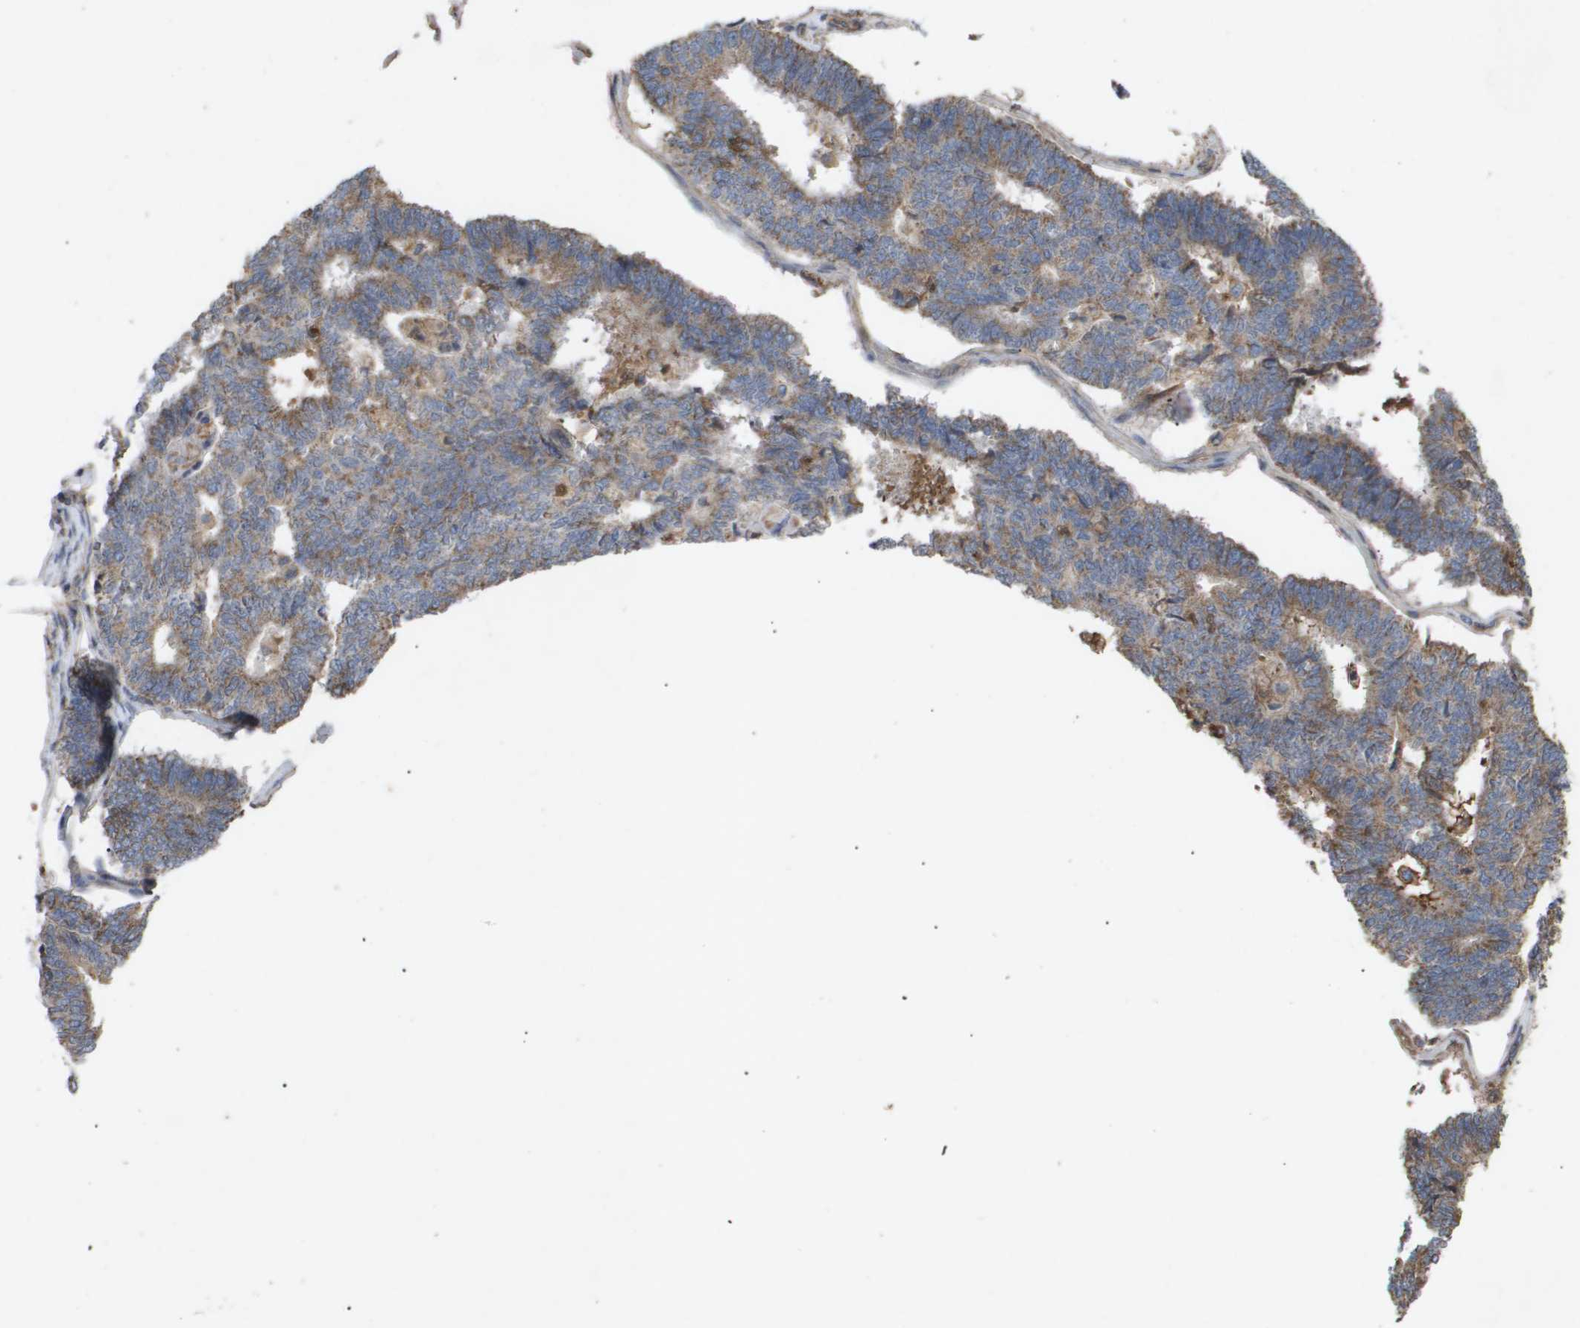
{"staining": {"intensity": "moderate", "quantity": ">75%", "location": "cytoplasmic/membranous"}, "tissue": "endometrial cancer", "cell_type": "Tumor cells", "image_type": "cancer", "snomed": [{"axis": "morphology", "description": "Adenocarcinoma, NOS"}, {"axis": "topography", "description": "Endometrium"}], "caption": "Protein staining of endometrial cancer tissue displays moderate cytoplasmic/membranous staining in about >75% of tumor cells. (DAB (3,3'-diaminobenzidine) IHC, brown staining for protein, blue staining for nuclei).", "gene": "TNS1", "patient": {"sex": "female", "age": 70}}